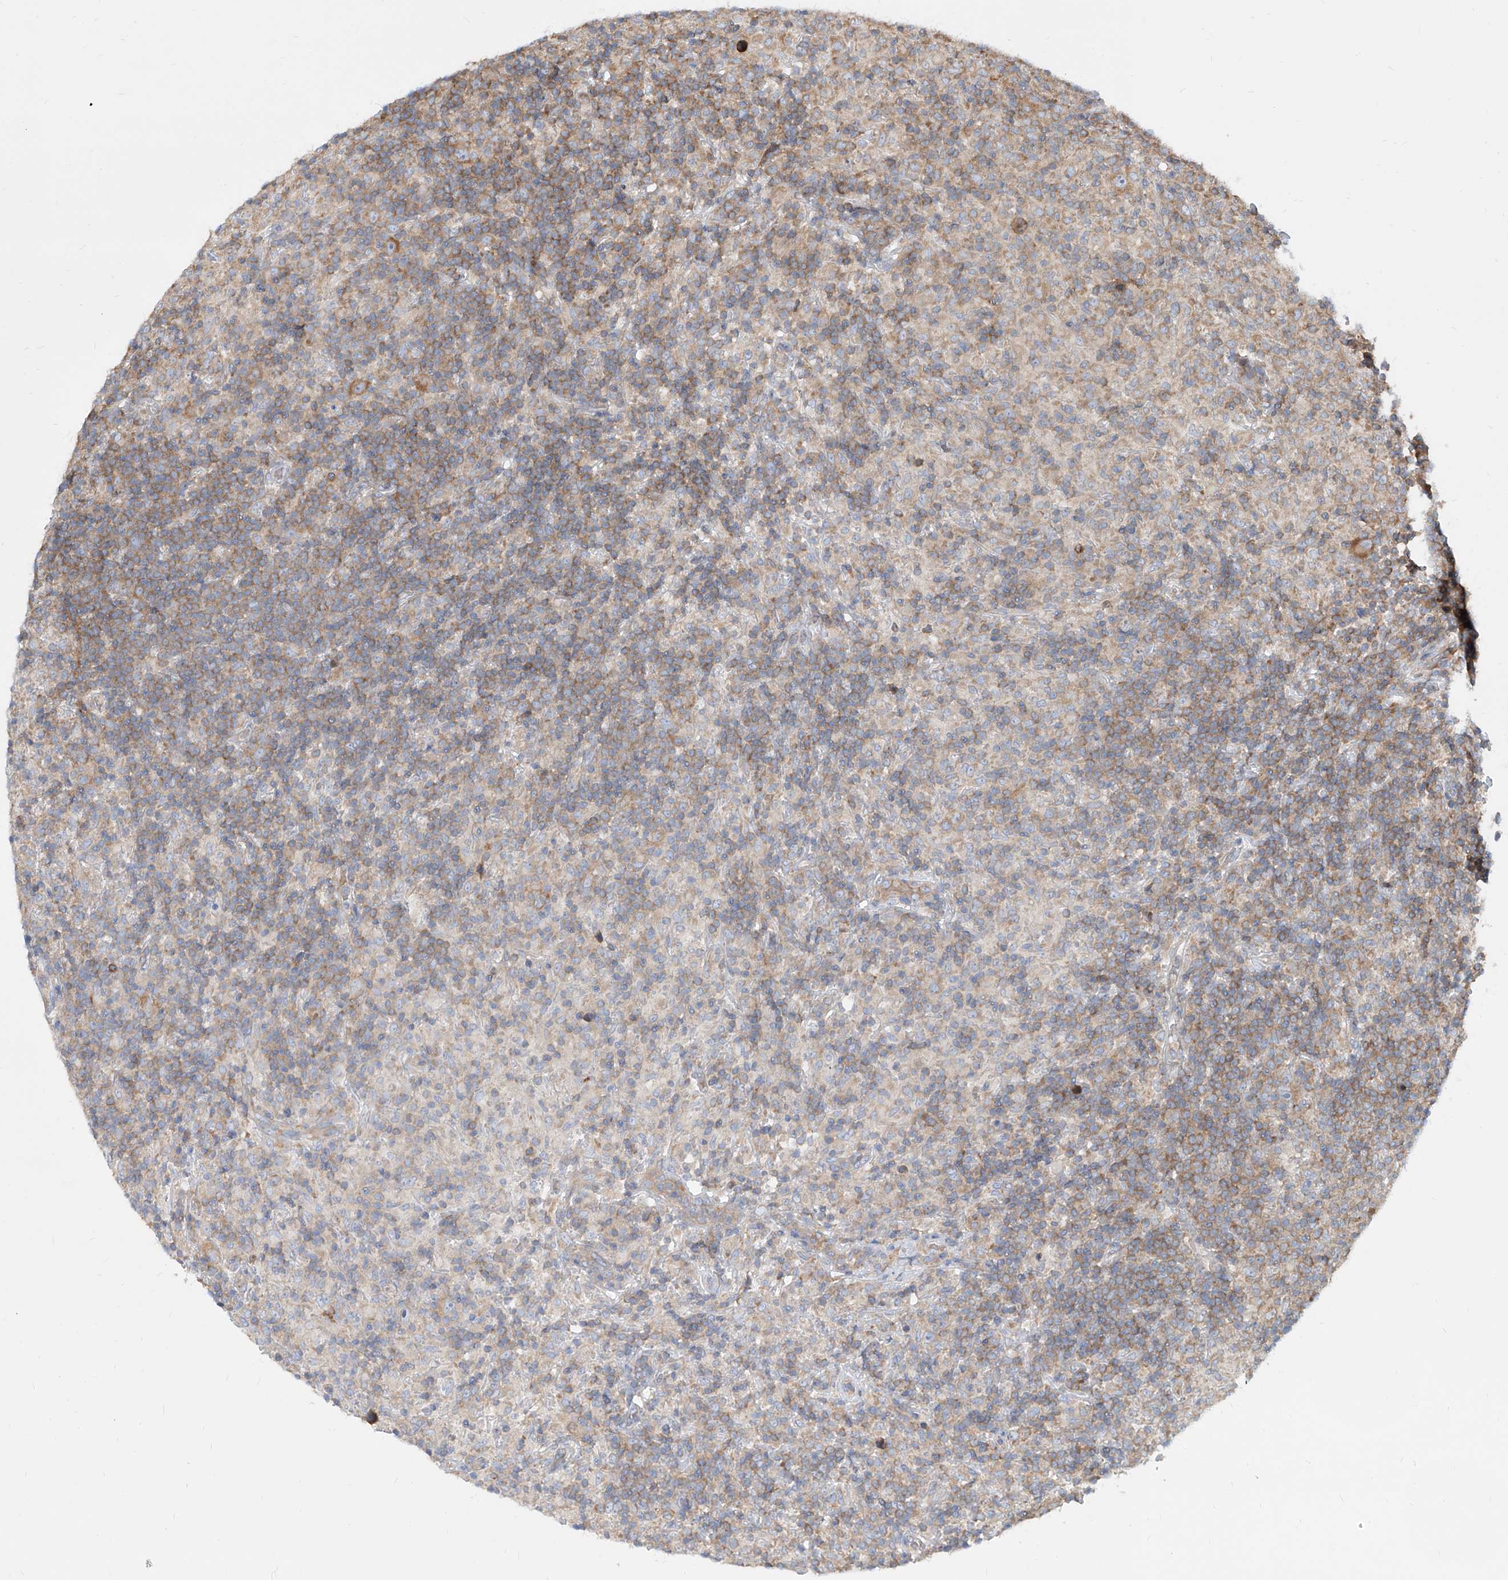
{"staining": {"intensity": "moderate", "quantity": "25%-75%", "location": "cytoplasmic/membranous"}, "tissue": "lymphoma", "cell_type": "Tumor cells", "image_type": "cancer", "snomed": [{"axis": "morphology", "description": "Hodgkin's disease, NOS"}, {"axis": "topography", "description": "Lymph node"}], "caption": "Immunohistochemistry photomicrograph of neoplastic tissue: human lymphoma stained using immunohistochemistry (IHC) demonstrates medium levels of moderate protein expression localized specifically in the cytoplasmic/membranous of tumor cells, appearing as a cytoplasmic/membranous brown color.", "gene": "FAM83B", "patient": {"sex": "male", "age": 70}}